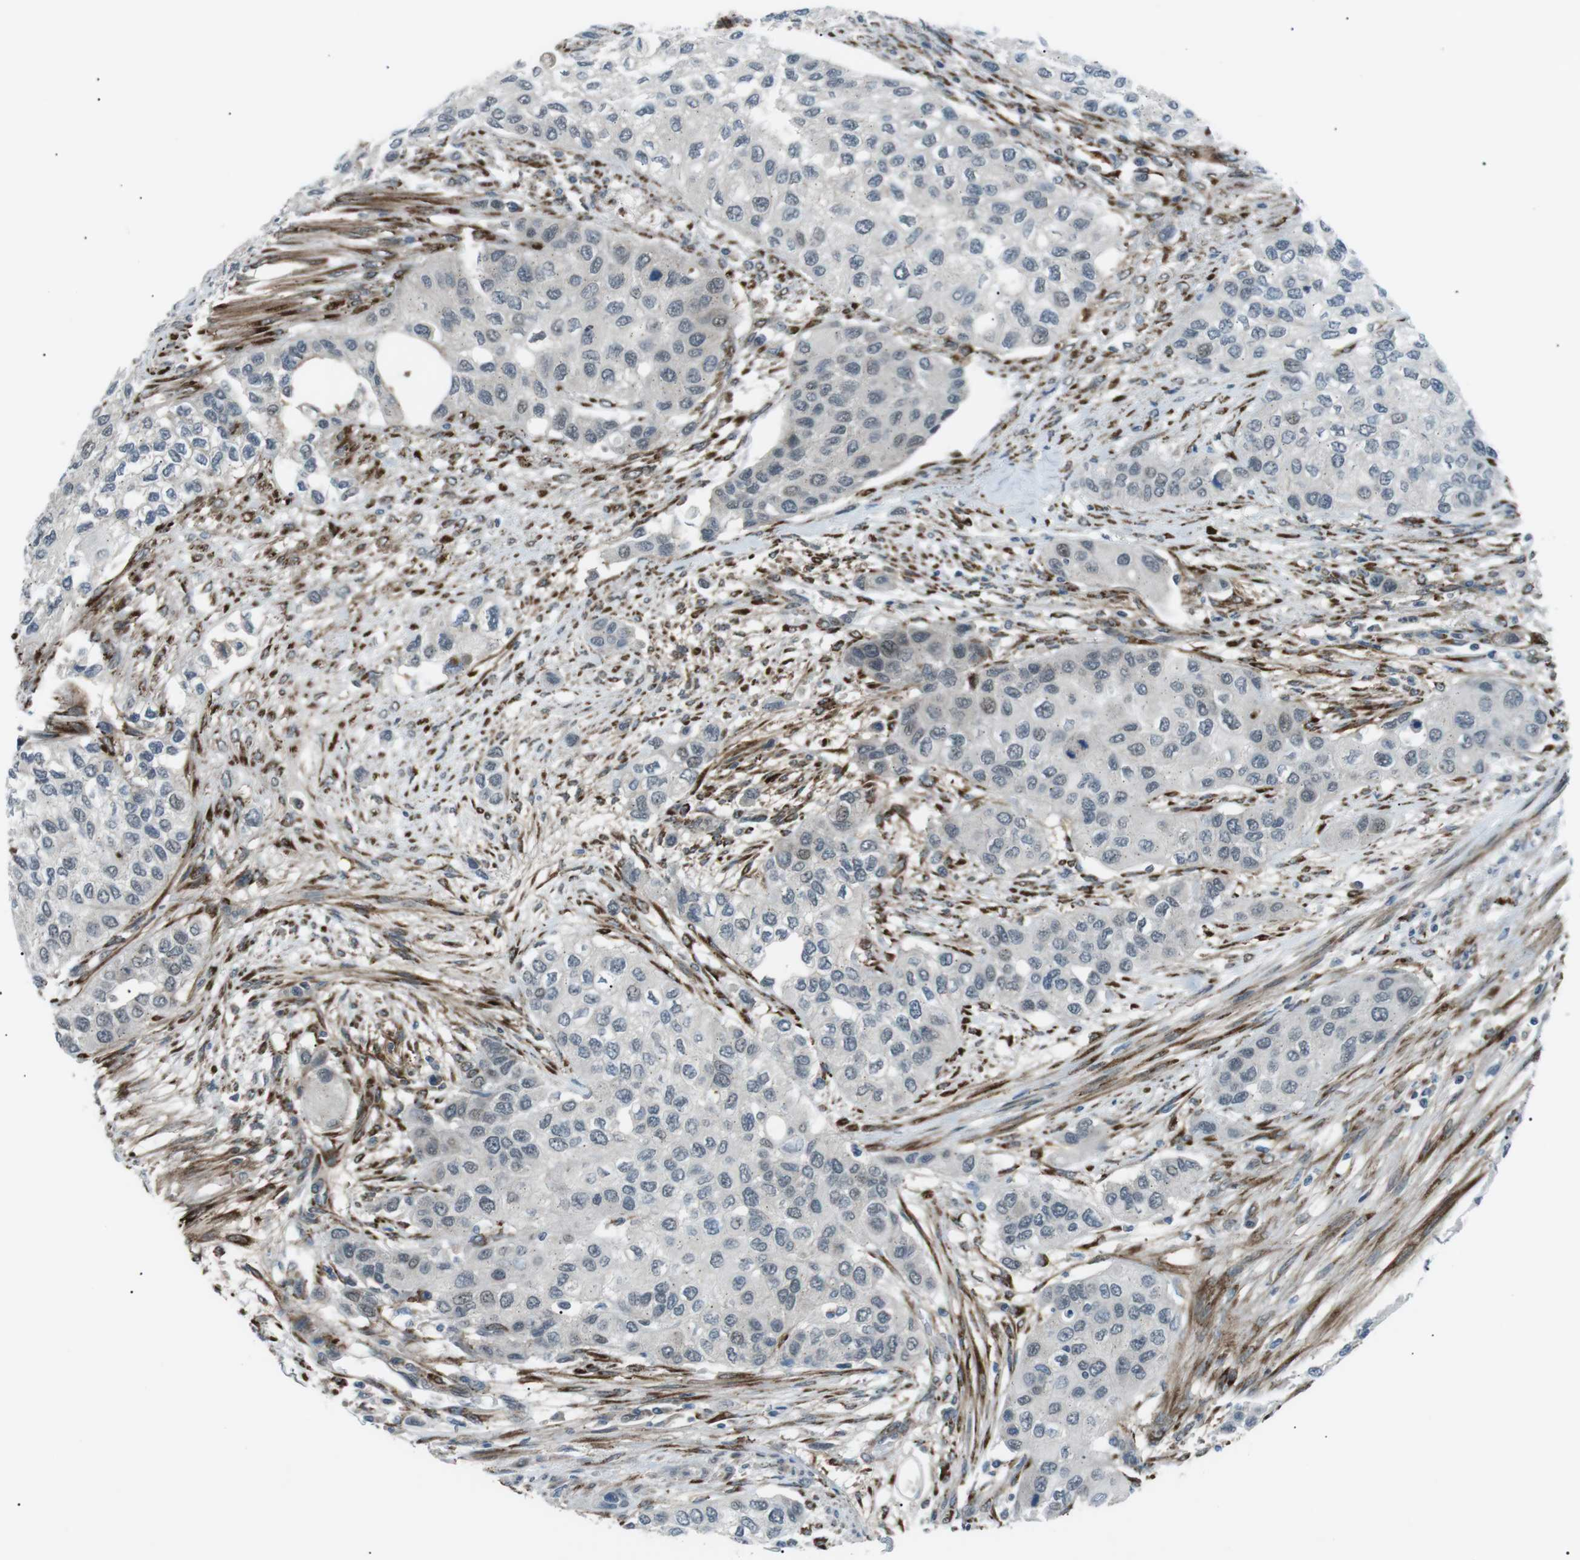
{"staining": {"intensity": "negative", "quantity": "none", "location": "none"}, "tissue": "urothelial cancer", "cell_type": "Tumor cells", "image_type": "cancer", "snomed": [{"axis": "morphology", "description": "Urothelial carcinoma, High grade"}, {"axis": "topography", "description": "Urinary bladder"}], "caption": "A high-resolution photomicrograph shows immunohistochemistry (IHC) staining of urothelial cancer, which demonstrates no significant expression in tumor cells.", "gene": "ARID5B", "patient": {"sex": "female", "age": 56}}